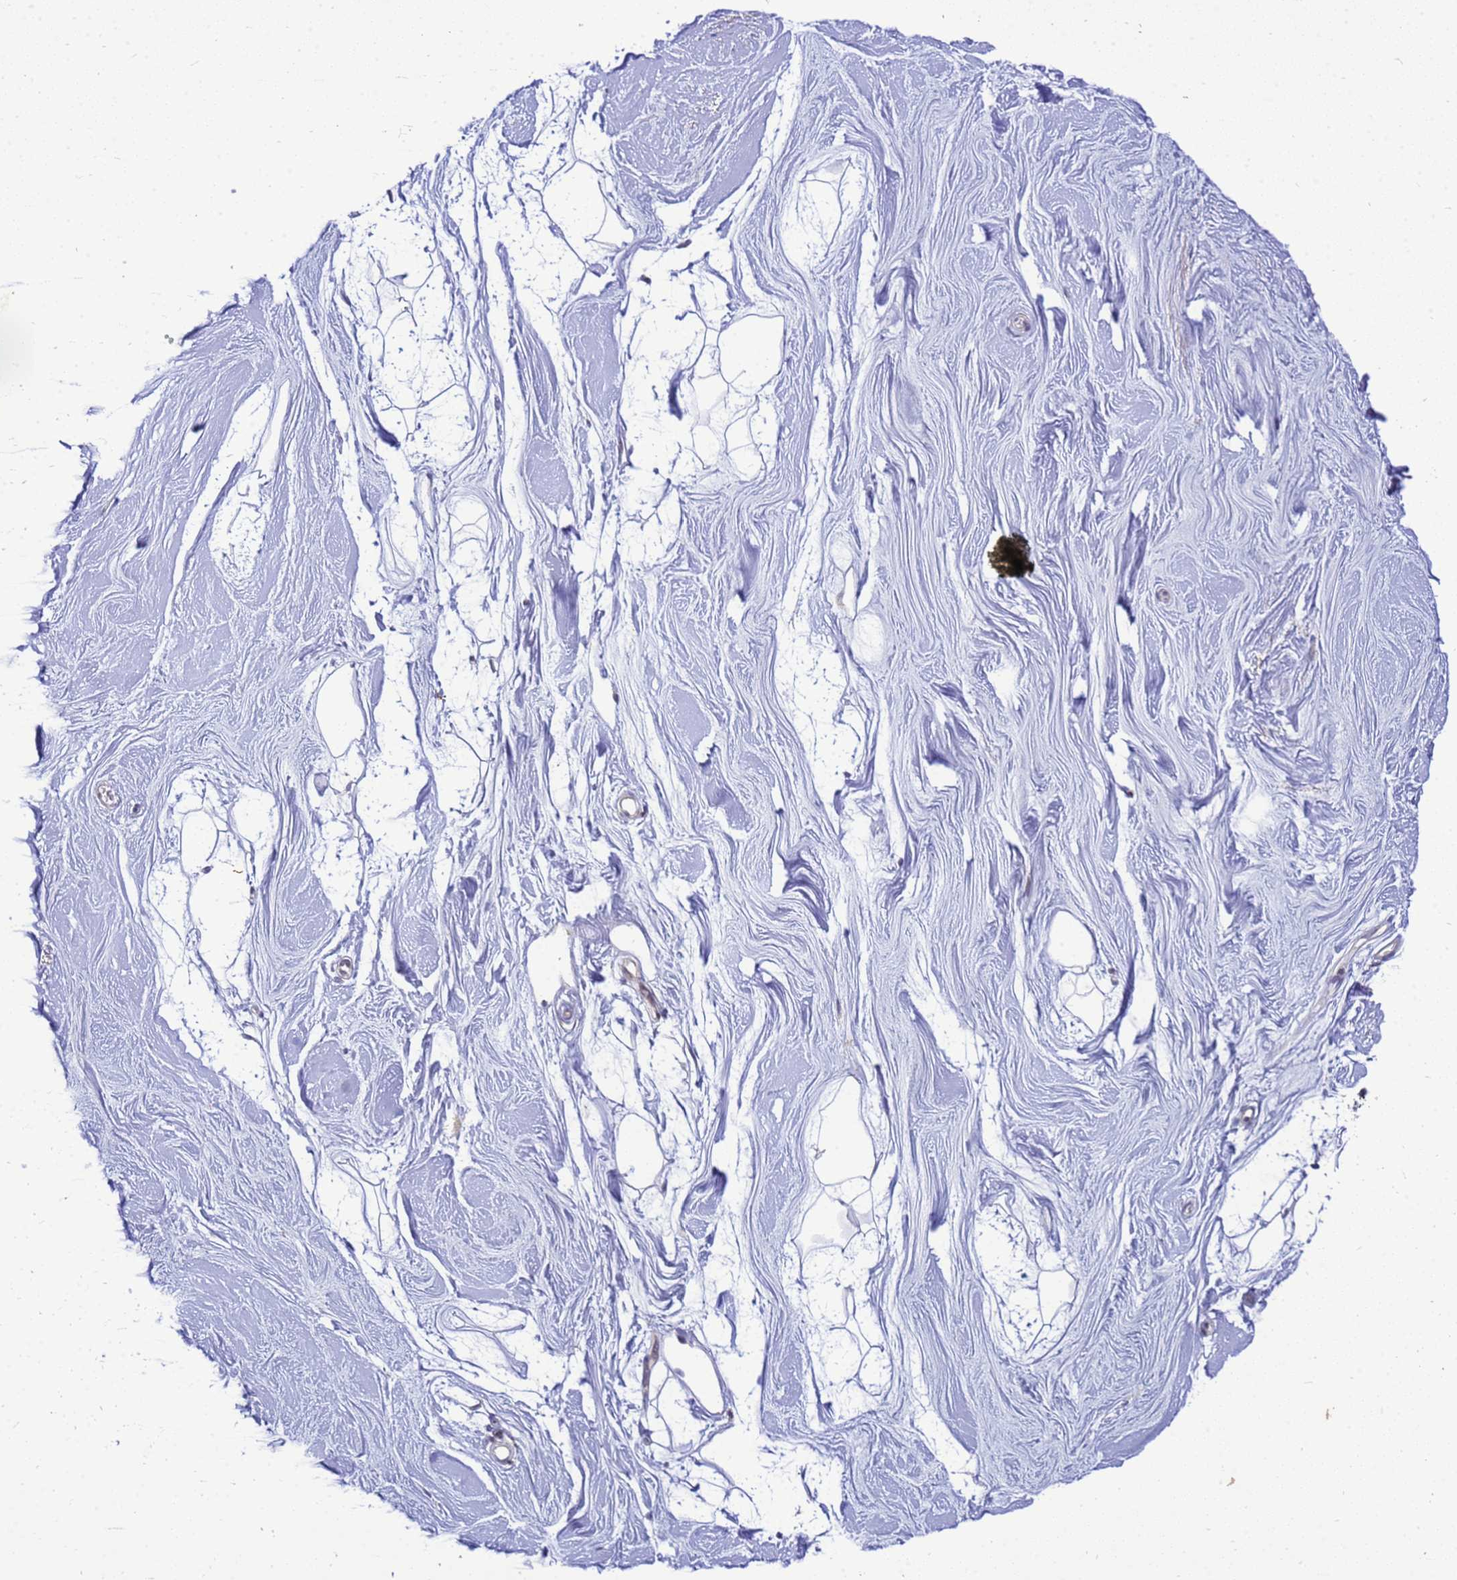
{"staining": {"intensity": "negative", "quantity": "none", "location": "none"}, "tissue": "breast", "cell_type": "Adipocytes", "image_type": "normal", "snomed": [{"axis": "morphology", "description": "Normal tissue, NOS"}, {"axis": "topography", "description": "Breast"}], "caption": "High magnification brightfield microscopy of unremarkable breast stained with DAB (3,3'-diaminobenzidine) (brown) and counterstained with hematoxylin (blue): adipocytes show no significant positivity. (Stains: DAB IHC with hematoxylin counter stain, Microscopy: brightfield microscopy at high magnification).", "gene": "C12orf43", "patient": {"sex": "female", "age": 26}}